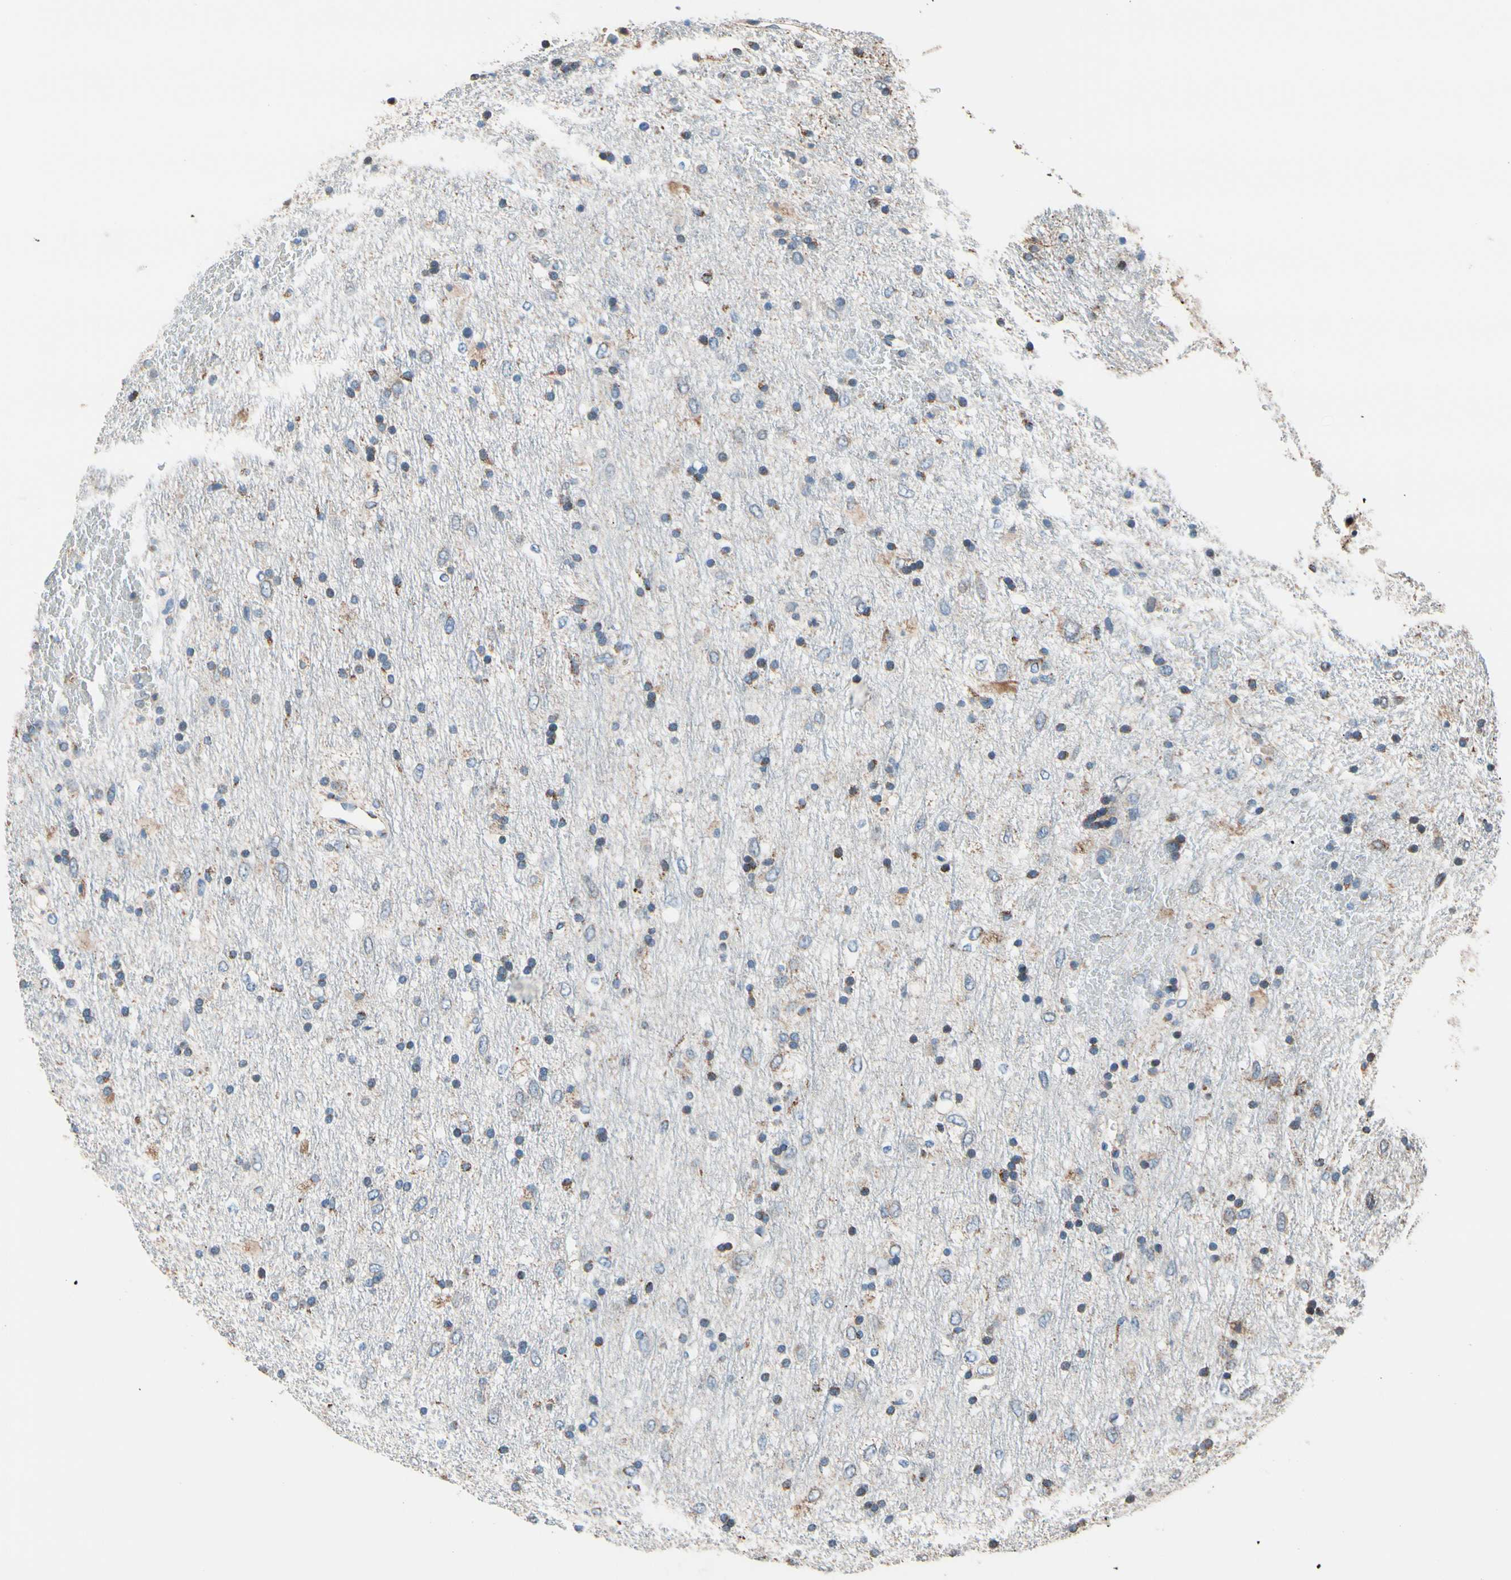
{"staining": {"intensity": "moderate", "quantity": "<25%", "location": "cytoplasmic/membranous,nuclear"}, "tissue": "glioma", "cell_type": "Tumor cells", "image_type": "cancer", "snomed": [{"axis": "morphology", "description": "Glioma, malignant, Low grade"}, {"axis": "topography", "description": "Brain"}], "caption": "Human low-grade glioma (malignant) stained with a brown dye exhibits moderate cytoplasmic/membranous and nuclear positive expression in approximately <25% of tumor cells.", "gene": "TMEM176A", "patient": {"sex": "male", "age": 77}}